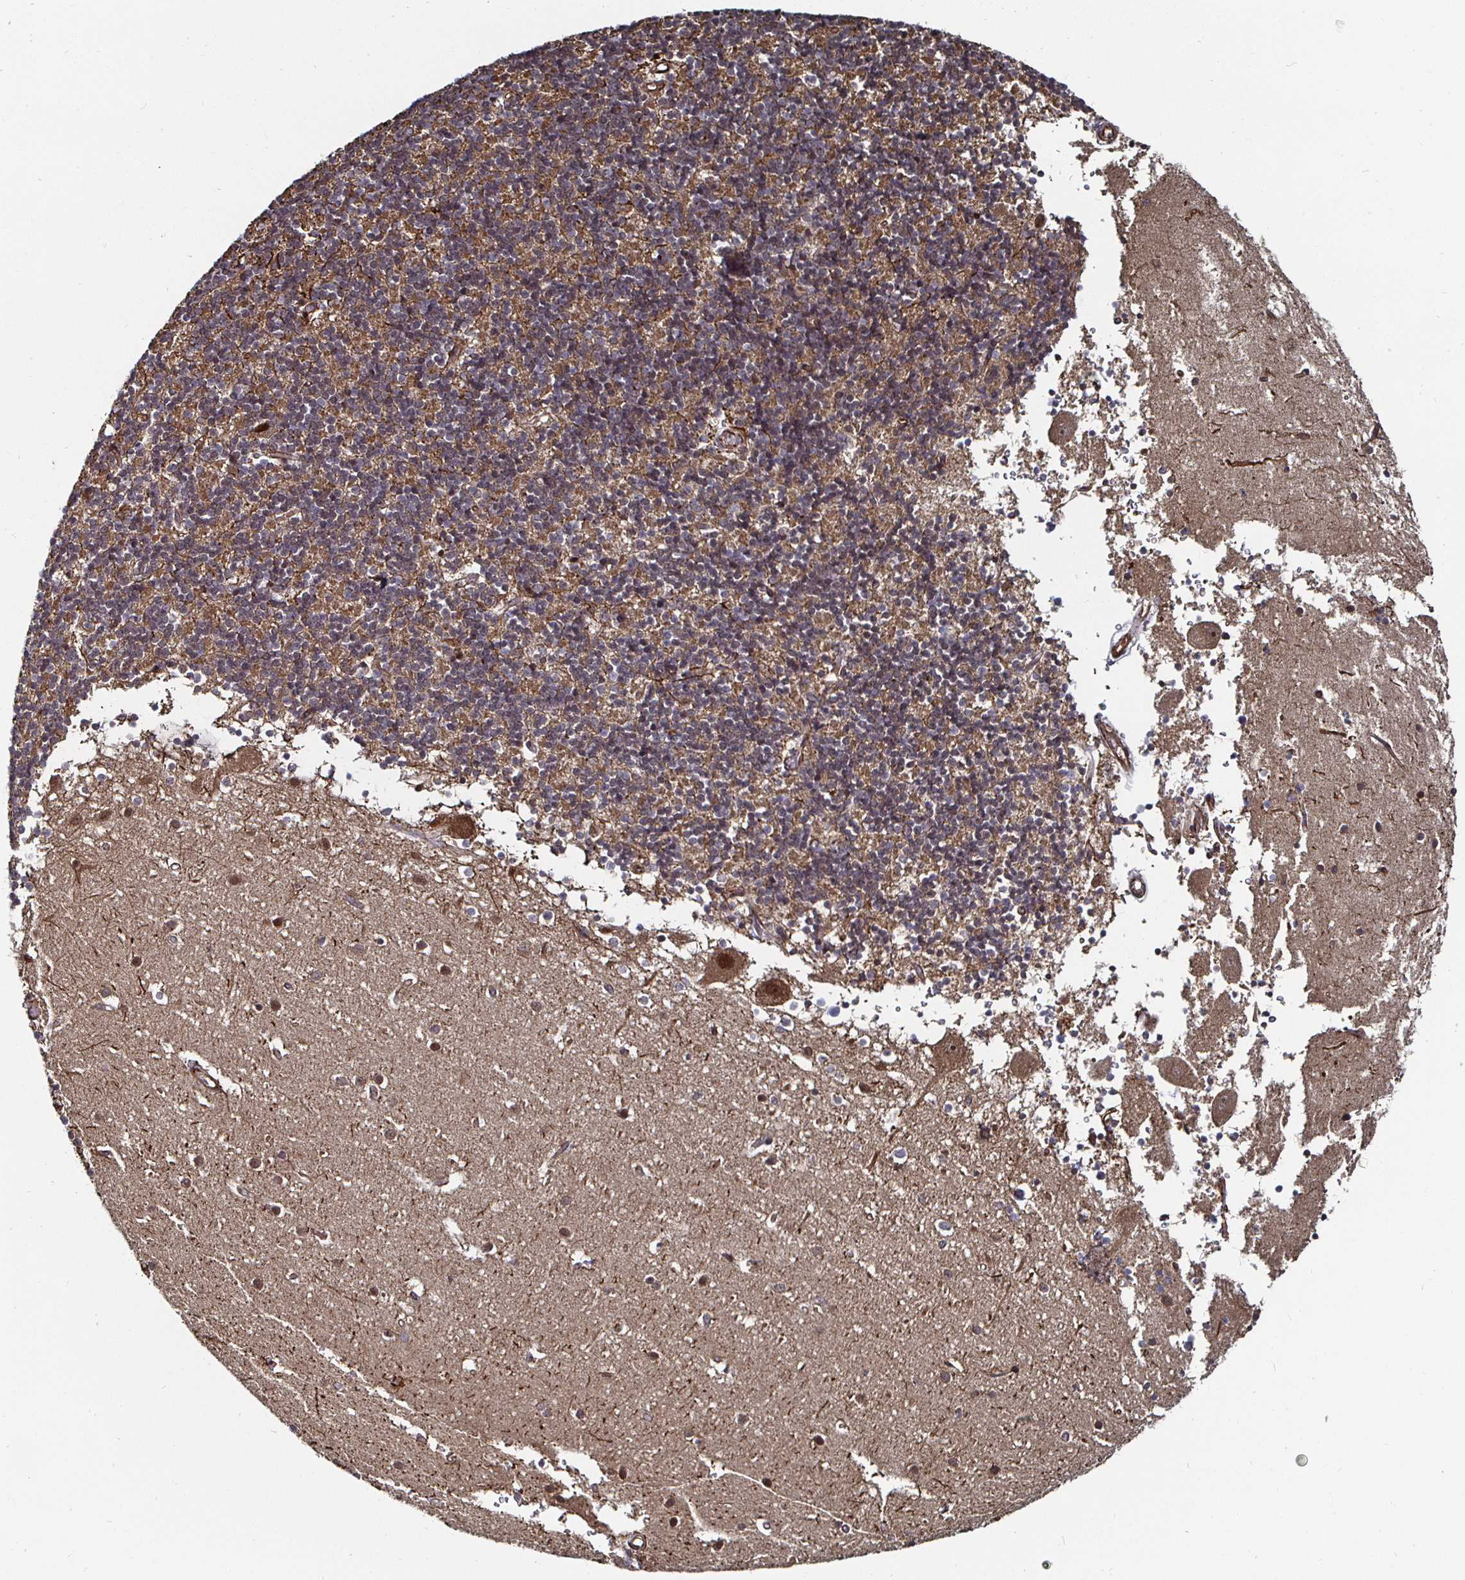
{"staining": {"intensity": "moderate", "quantity": "25%-75%", "location": "cytoplasmic/membranous"}, "tissue": "cerebellum", "cell_type": "Cells in granular layer", "image_type": "normal", "snomed": [{"axis": "morphology", "description": "Normal tissue, NOS"}, {"axis": "topography", "description": "Cerebellum"}], "caption": "Cells in granular layer show medium levels of moderate cytoplasmic/membranous staining in about 25%-75% of cells in unremarkable human cerebellum.", "gene": "TBKBP1", "patient": {"sex": "male", "age": 54}}